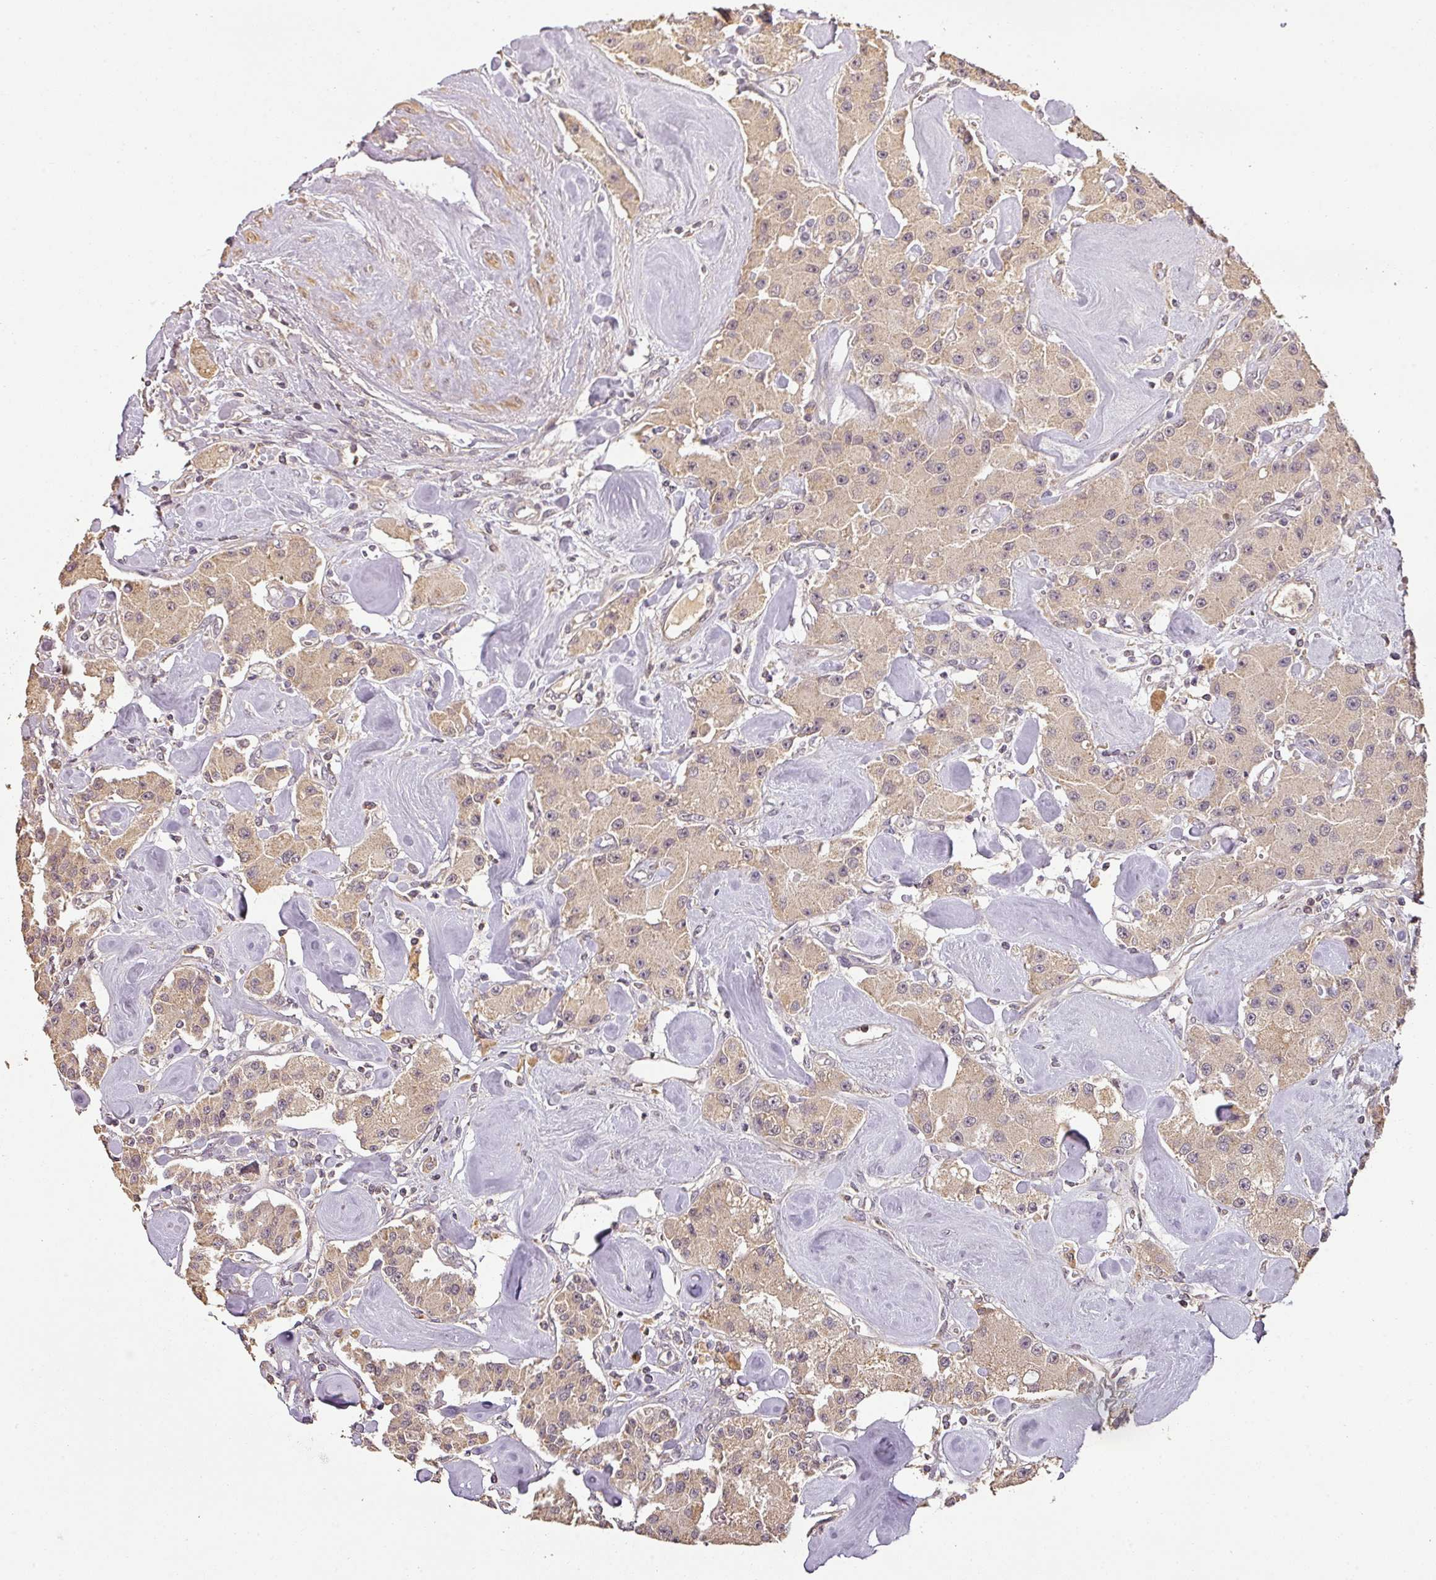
{"staining": {"intensity": "weak", "quantity": "25%-75%", "location": "cytoplasmic/membranous"}, "tissue": "carcinoid", "cell_type": "Tumor cells", "image_type": "cancer", "snomed": [{"axis": "morphology", "description": "Carcinoid, malignant, NOS"}, {"axis": "topography", "description": "Pancreas"}], "caption": "A low amount of weak cytoplasmic/membranous positivity is present in approximately 25%-75% of tumor cells in malignant carcinoid tissue.", "gene": "BPIFB3", "patient": {"sex": "male", "age": 41}}